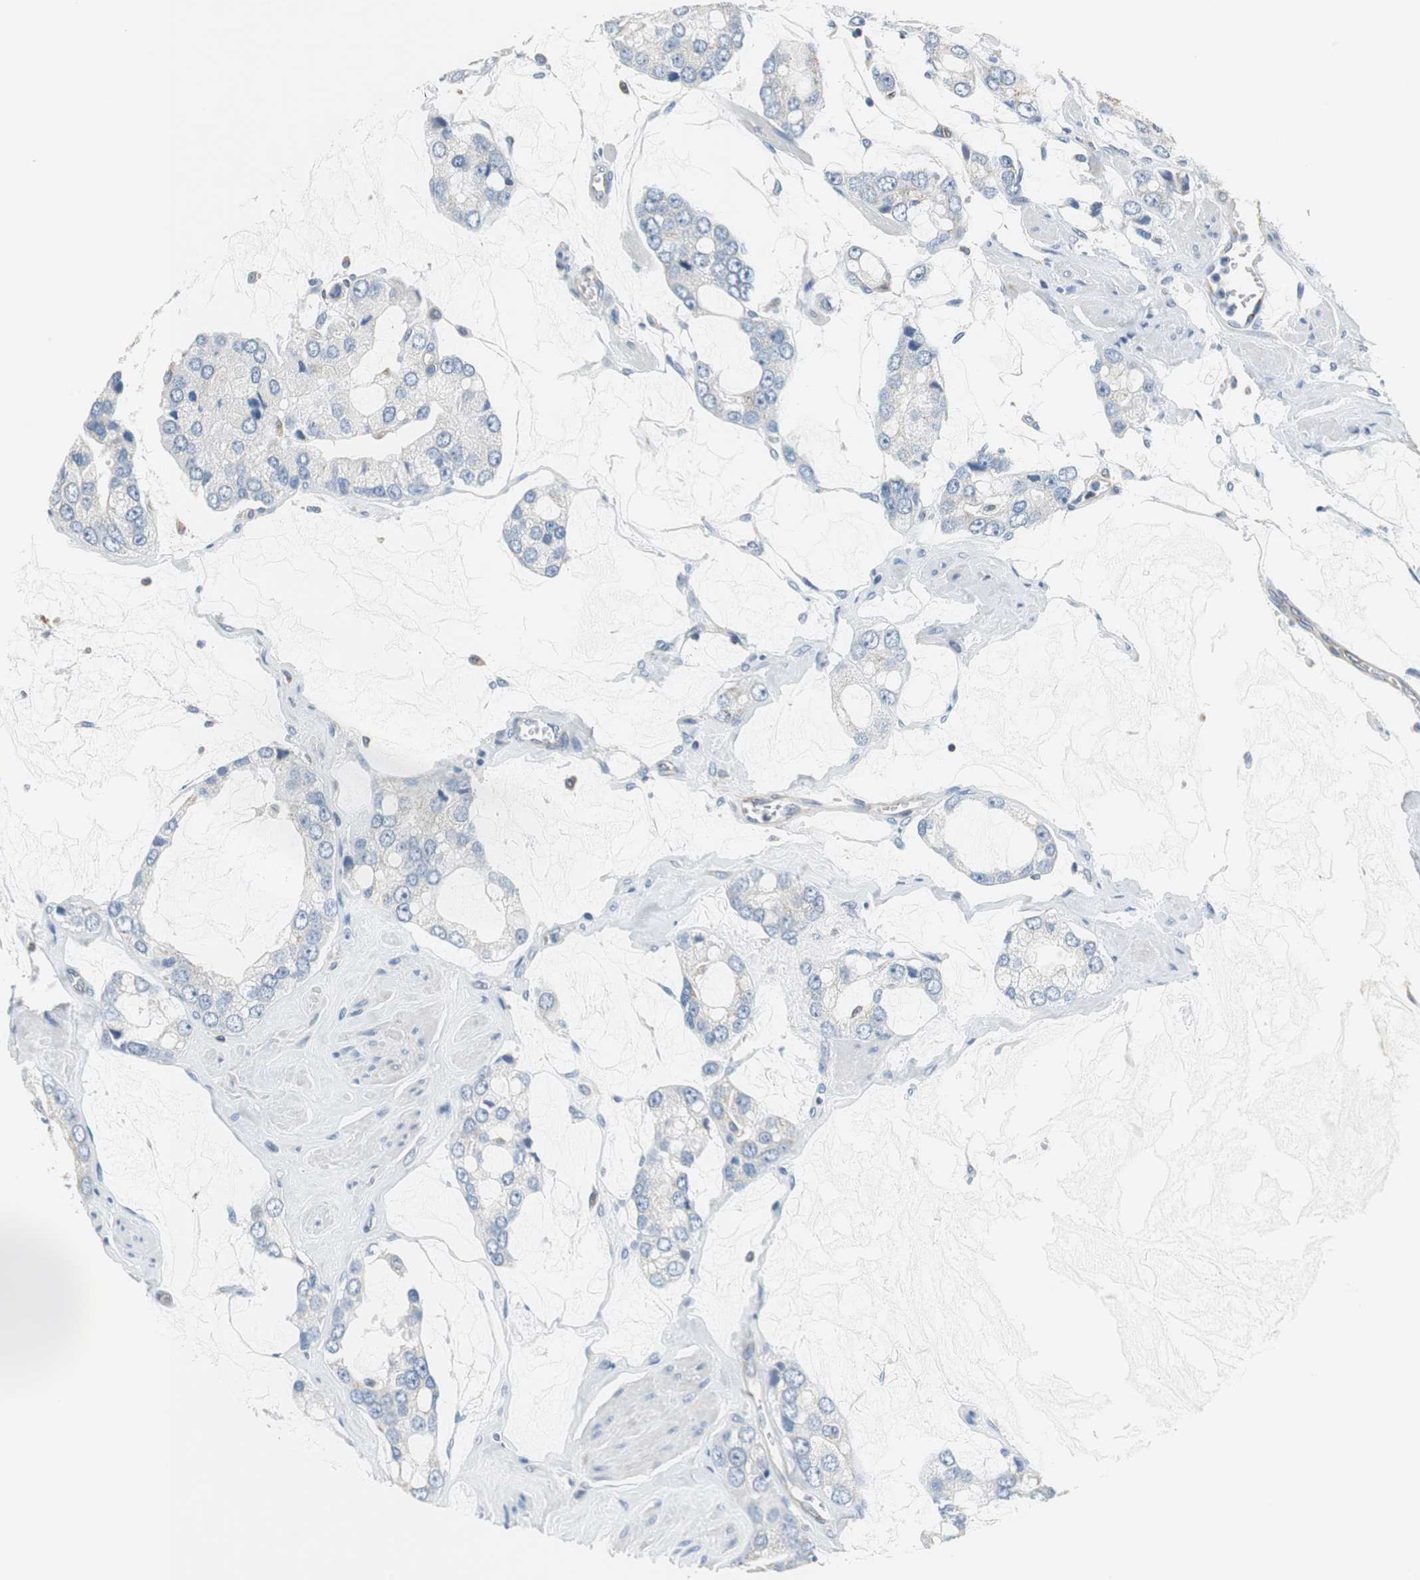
{"staining": {"intensity": "negative", "quantity": "none", "location": "none"}, "tissue": "prostate cancer", "cell_type": "Tumor cells", "image_type": "cancer", "snomed": [{"axis": "morphology", "description": "Adenocarcinoma, High grade"}, {"axis": "topography", "description": "Prostate"}], "caption": "Immunohistochemistry (IHC) image of neoplastic tissue: human prostate cancer stained with DAB (3,3'-diaminobenzidine) shows no significant protein expression in tumor cells.", "gene": "GSTK1", "patient": {"sex": "male", "age": 67}}